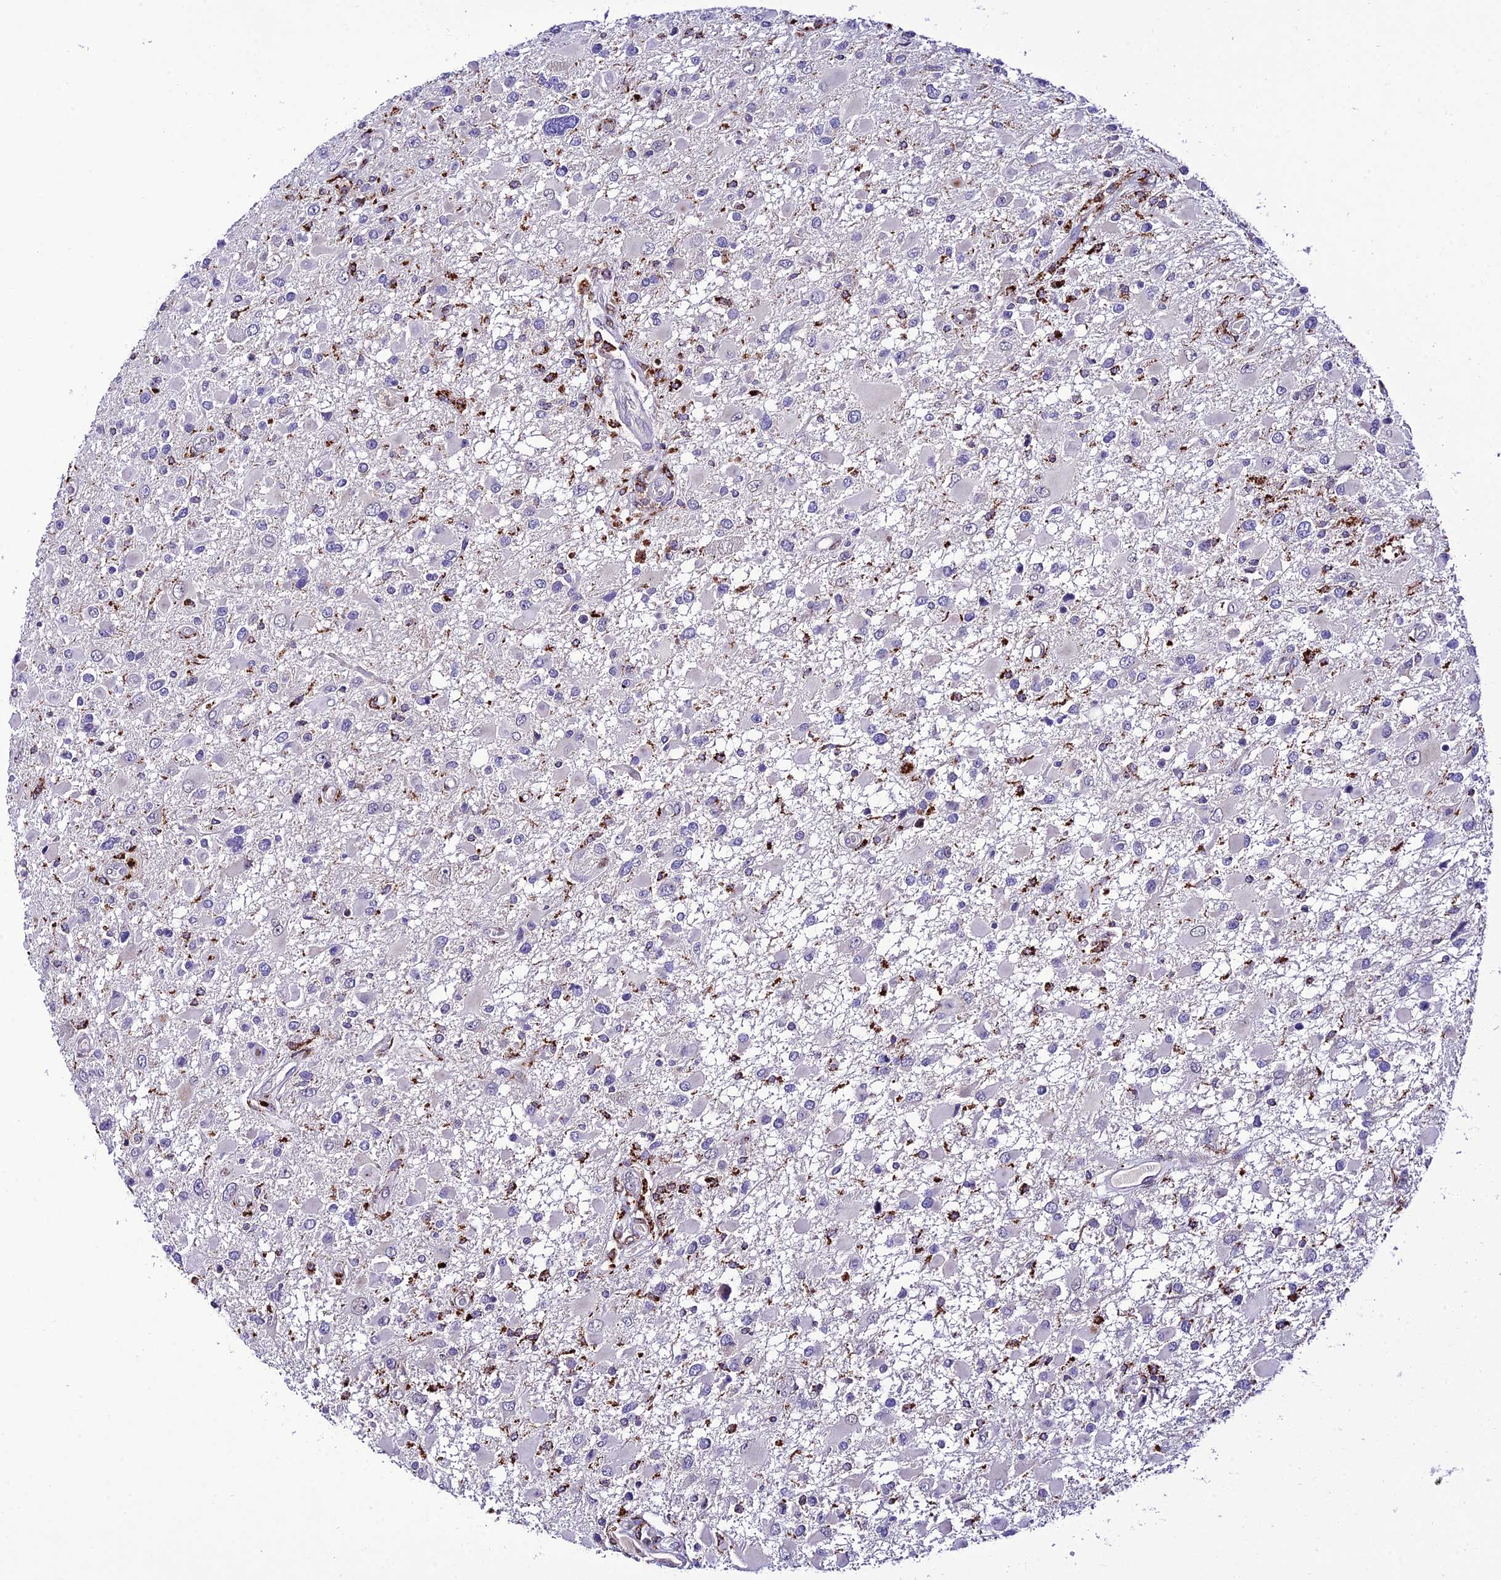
{"staining": {"intensity": "negative", "quantity": "none", "location": "none"}, "tissue": "glioma", "cell_type": "Tumor cells", "image_type": "cancer", "snomed": [{"axis": "morphology", "description": "Glioma, malignant, High grade"}, {"axis": "topography", "description": "Brain"}], "caption": "DAB (3,3'-diaminobenzidine) immunohistochemical staining of high-grade glioma (malignant) exhibits no significant staining in tumor cells.", "gene": "HIC1", "patient": {"sex": "male", "age": 53}}